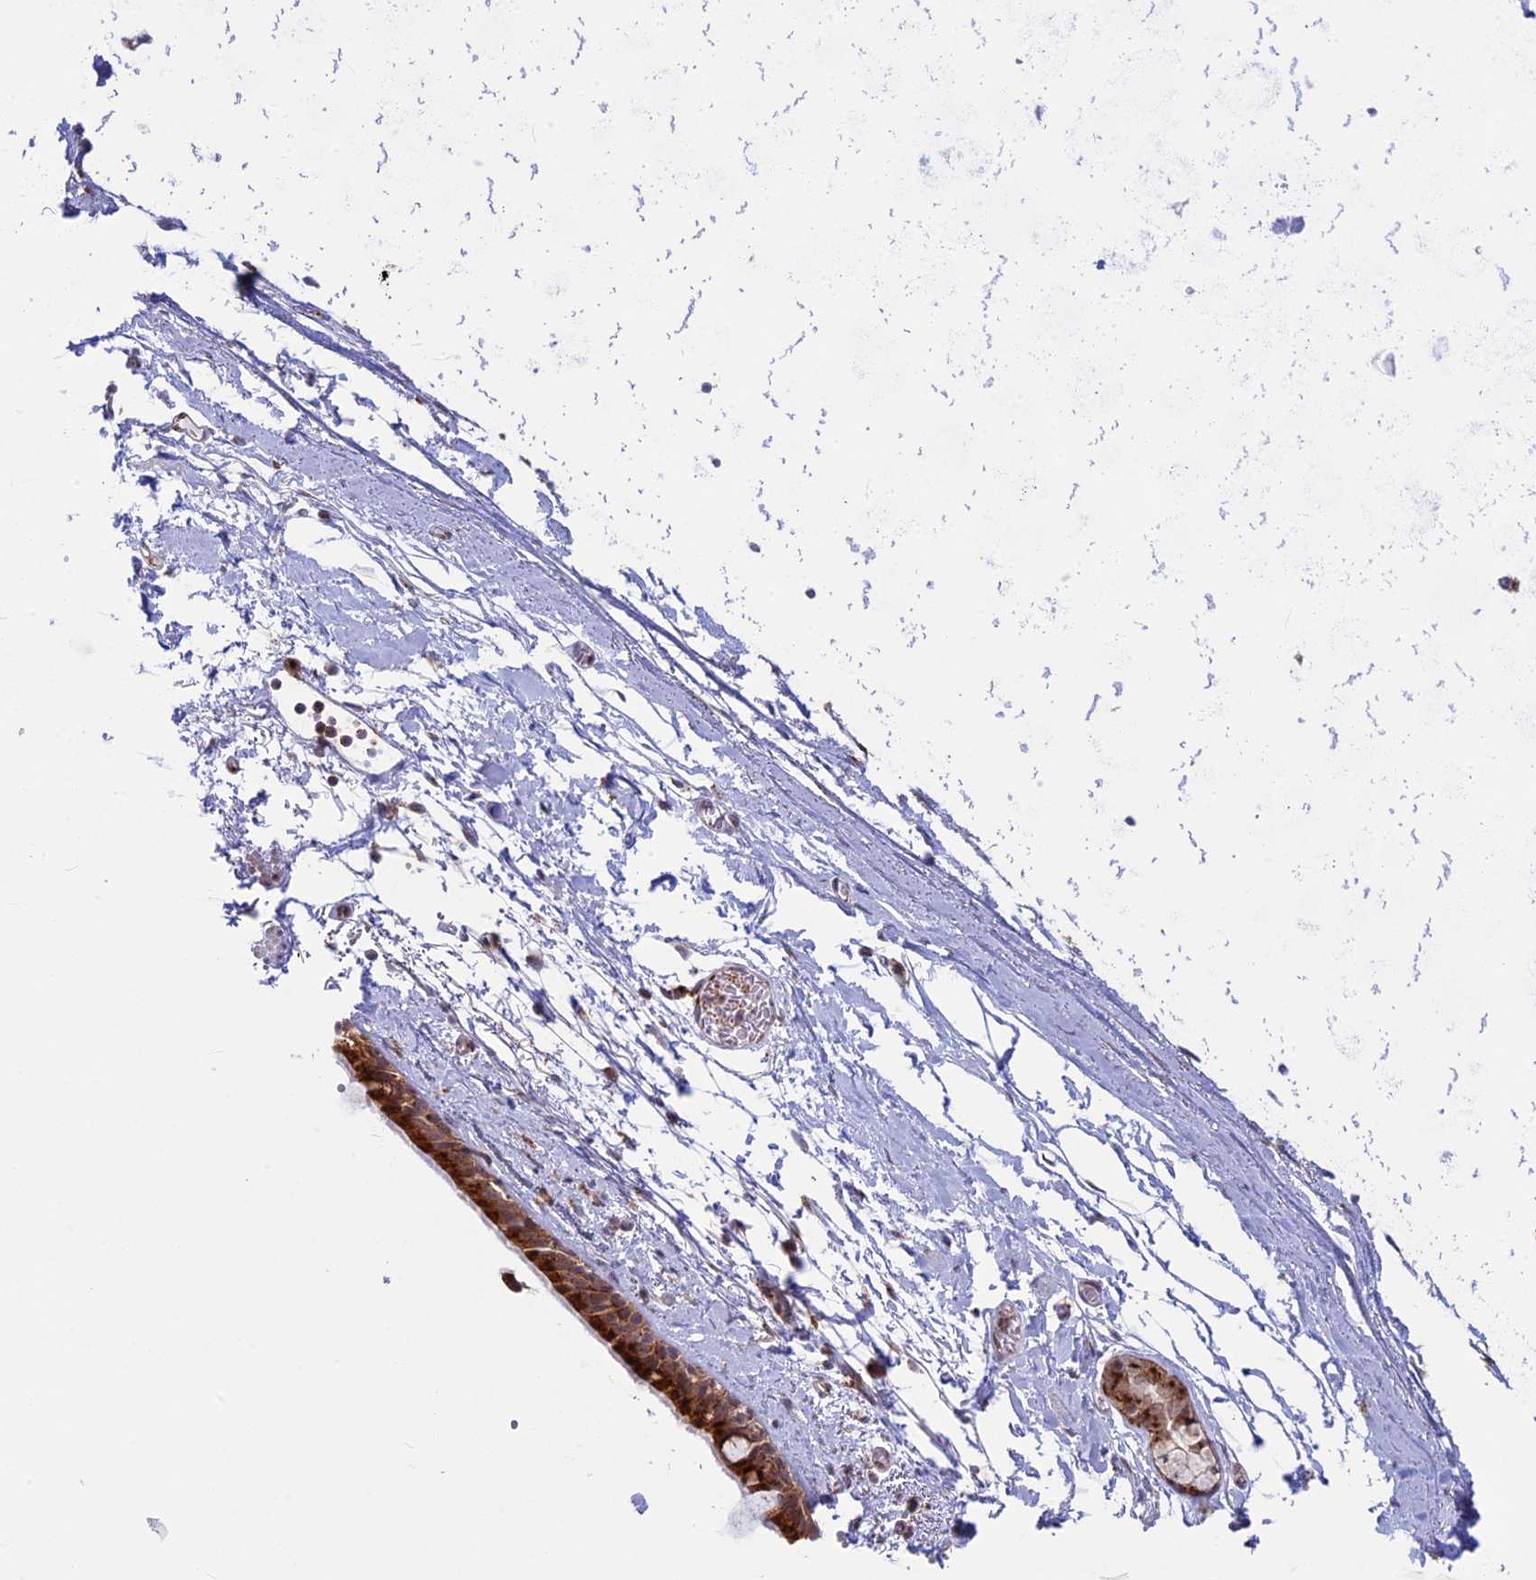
{"staining": {"intensity": "strong", "quantity": ">75%", "location": "cytoplasmic/membranous"}, "tissue": "bronchus", "cell_type": "Respiratory epithelial cells", "image_type": "normal", "snomed": [{"axis": "morphology", "description": "Normal tissue, NOS"}, {"axis": "topography", "description": "Cartilage tissue"}], "caption": "Immunohistochemical staining of unremarkable human bronchus displays strong cytoplasmic/membranous protein expression in about >75% of respiratory epithelial cells. The protein of interest is shown in brown color, while the nuclei are stained blue.", "gene": "CLINT1", "patient": {"sex": "male", "age": 63}}